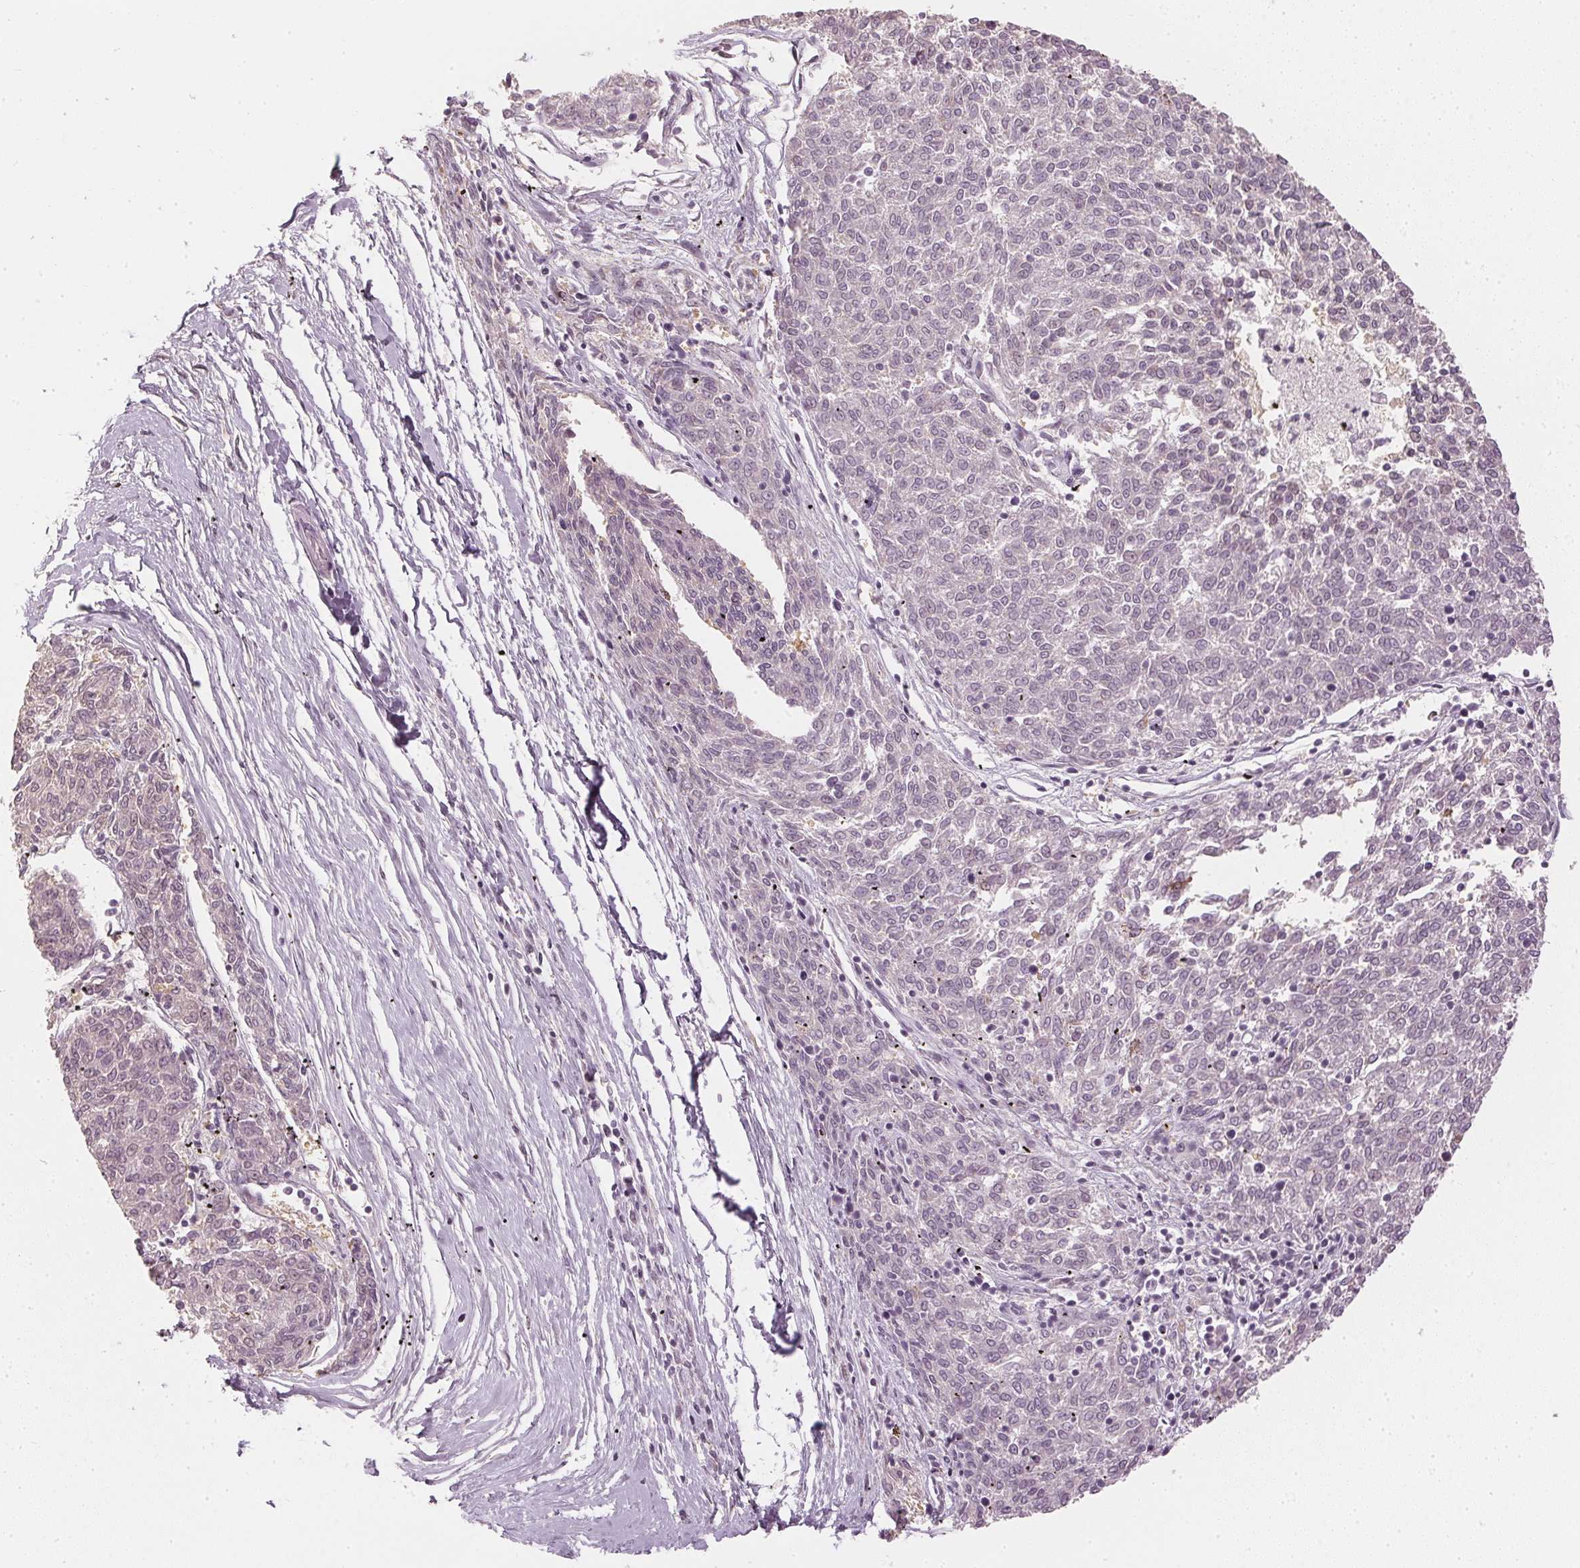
{"staining": {"intensity": "moderate", "quantity": "<25%", "location": "nuclear"}, "tissue": "melanoma", "cell_type": "Tumor cells", "image_type": "cancer", "snomed": [{"axis": "morphology", "description": "Malignant melanoma, NOS"}, {"axis": "topography", "description": "Skin"}], "caption": "Malignant melanoma tissue exhibits moderate nuclear expression in about <25% of tumor cells, visualized by immunohistochemistry.", "gene": "SLC39A3", "patient": {"sex": "female", "age": 72}}